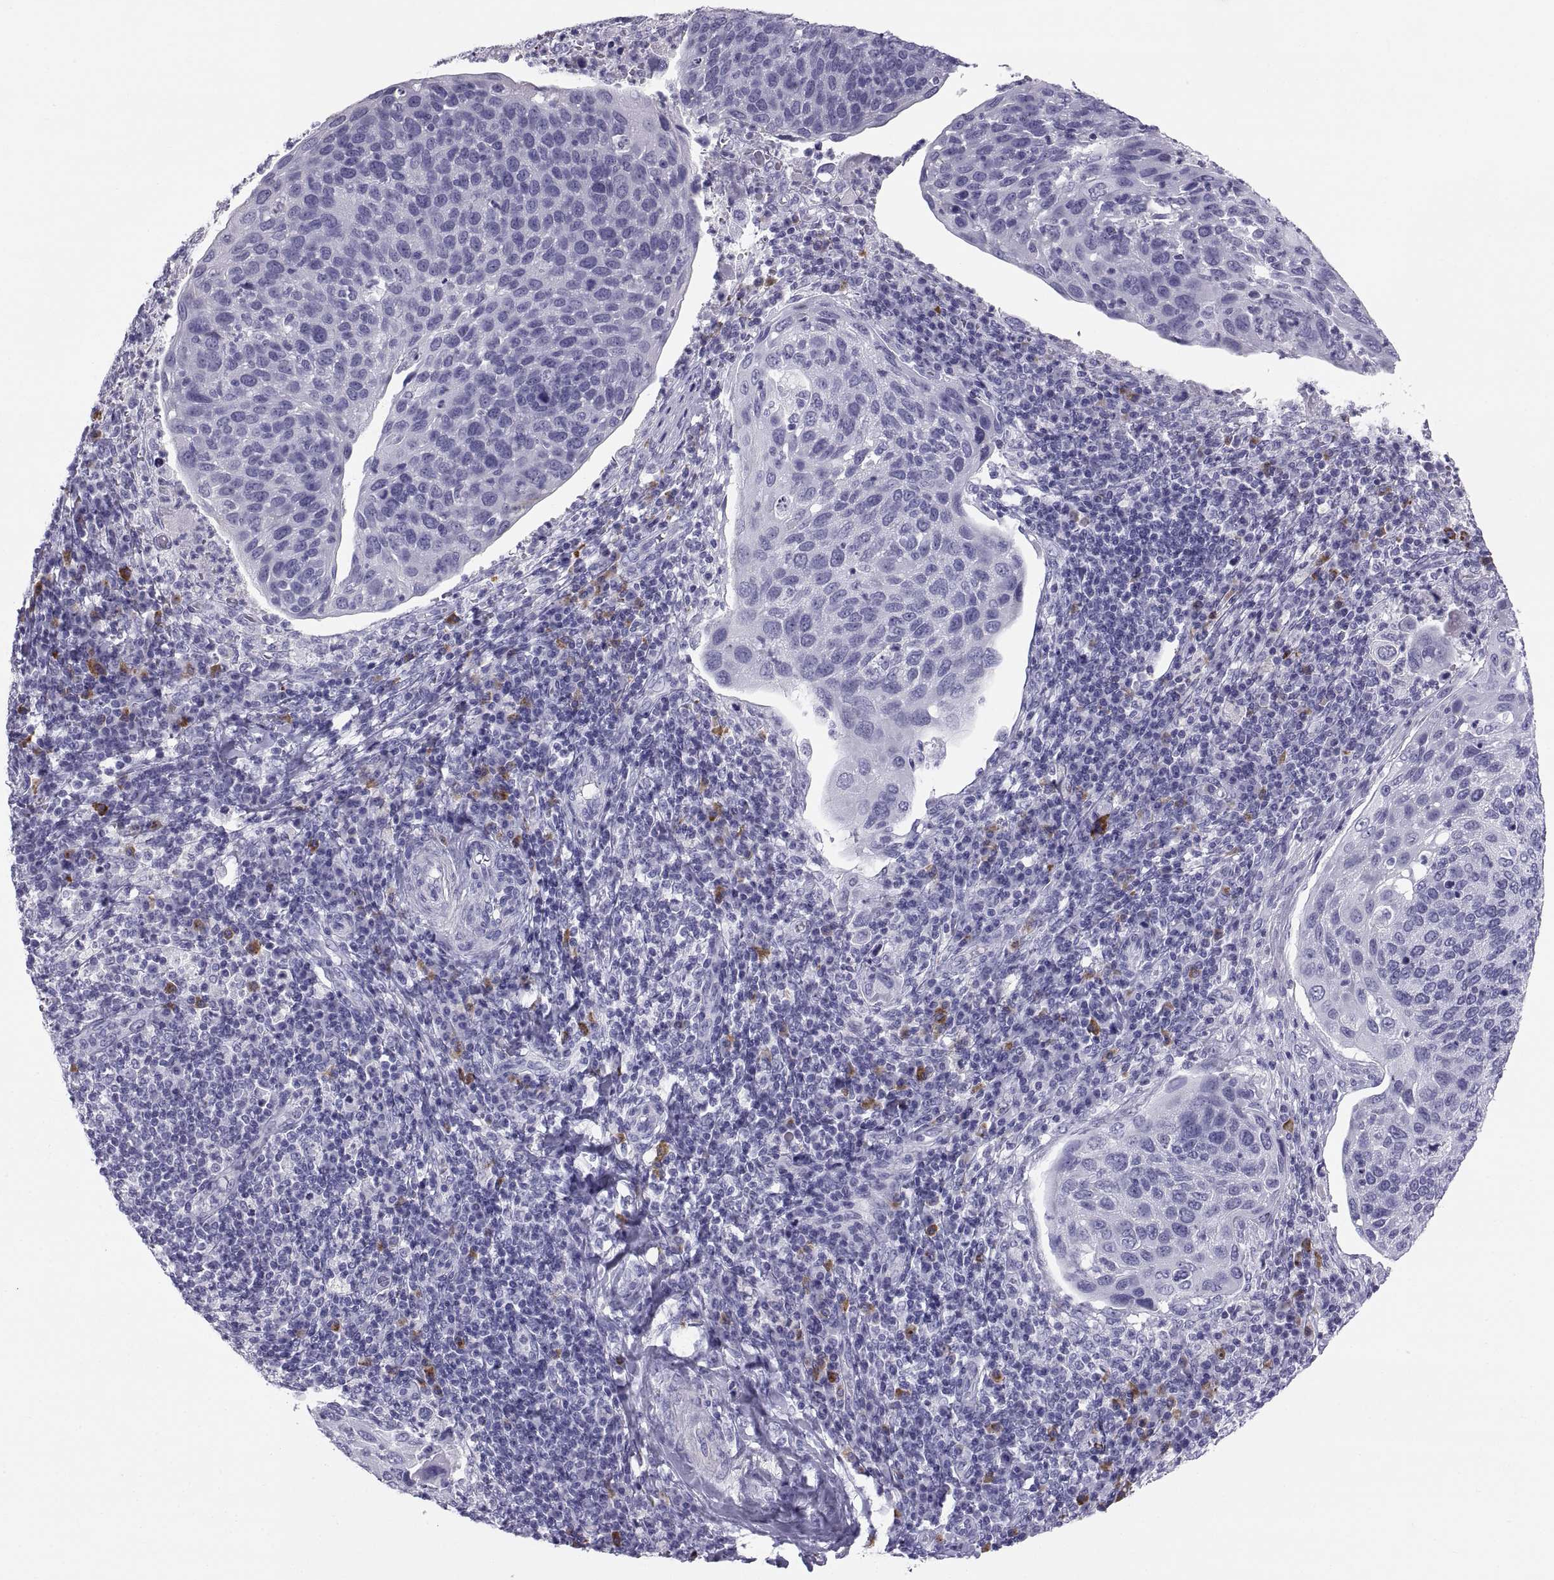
{"staining": {"intensity": "negative", "quantity": "none", "location": "none"}, "tissue": "cervical cancer", "cell_type": "Tumor cells", "image_type": "cancer", "snomed": [{"axis": "morphology", "description": "Squamous cell carcinoma, NOS"}, {"axis": "topography", "description": "Cervix"}], "caption": "Cervical squamous cell carcinoma was stained to show a protein in brown. There is no significant staining in tumor cells. (DAB (3,3'-diaminobenzidine) immunohistochemistry (IHC) with hematoxylin counter stain).", "gene": "CT47A10", "patient": {"sex": "female", "age": 54}}